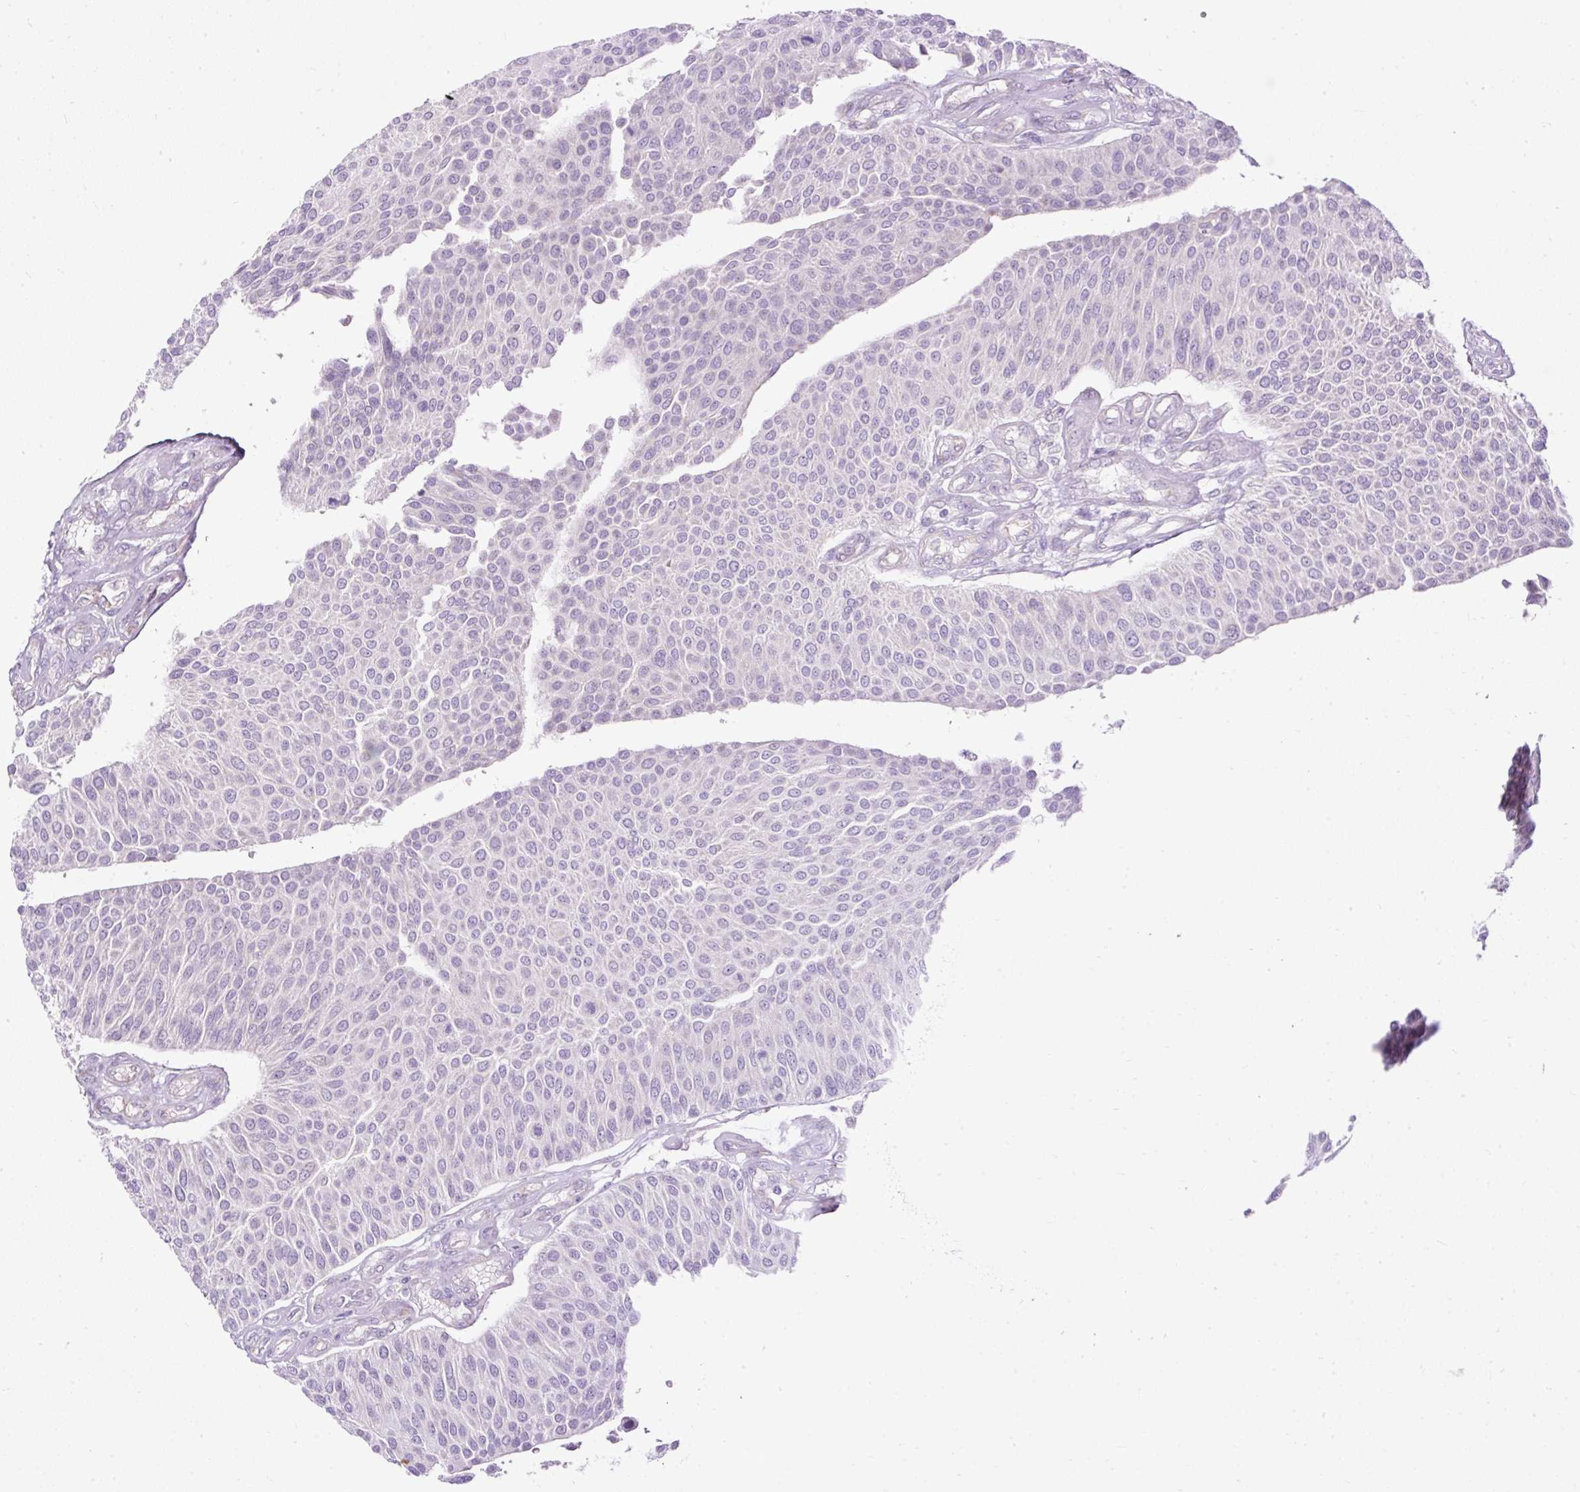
{"staining": {"intensity": "negative", "quantity": "none", "location": "none"}, "tissue": "urothelial cancer", "cell_type": "Tumor cells", "image_type": "cancer", "snomed": [{"axis": "morphology", "description": "Urothelial carcinoma, NOS"}, {"axis": "topography", "description": "Urinary bladder"}], "caption": "This is an immunohistochemistry photomicrograph of urothelial cancer. There is no positivity in tumor cells.", "gene": "FMC1", "patient": {"sex": "male", "age": 55}}